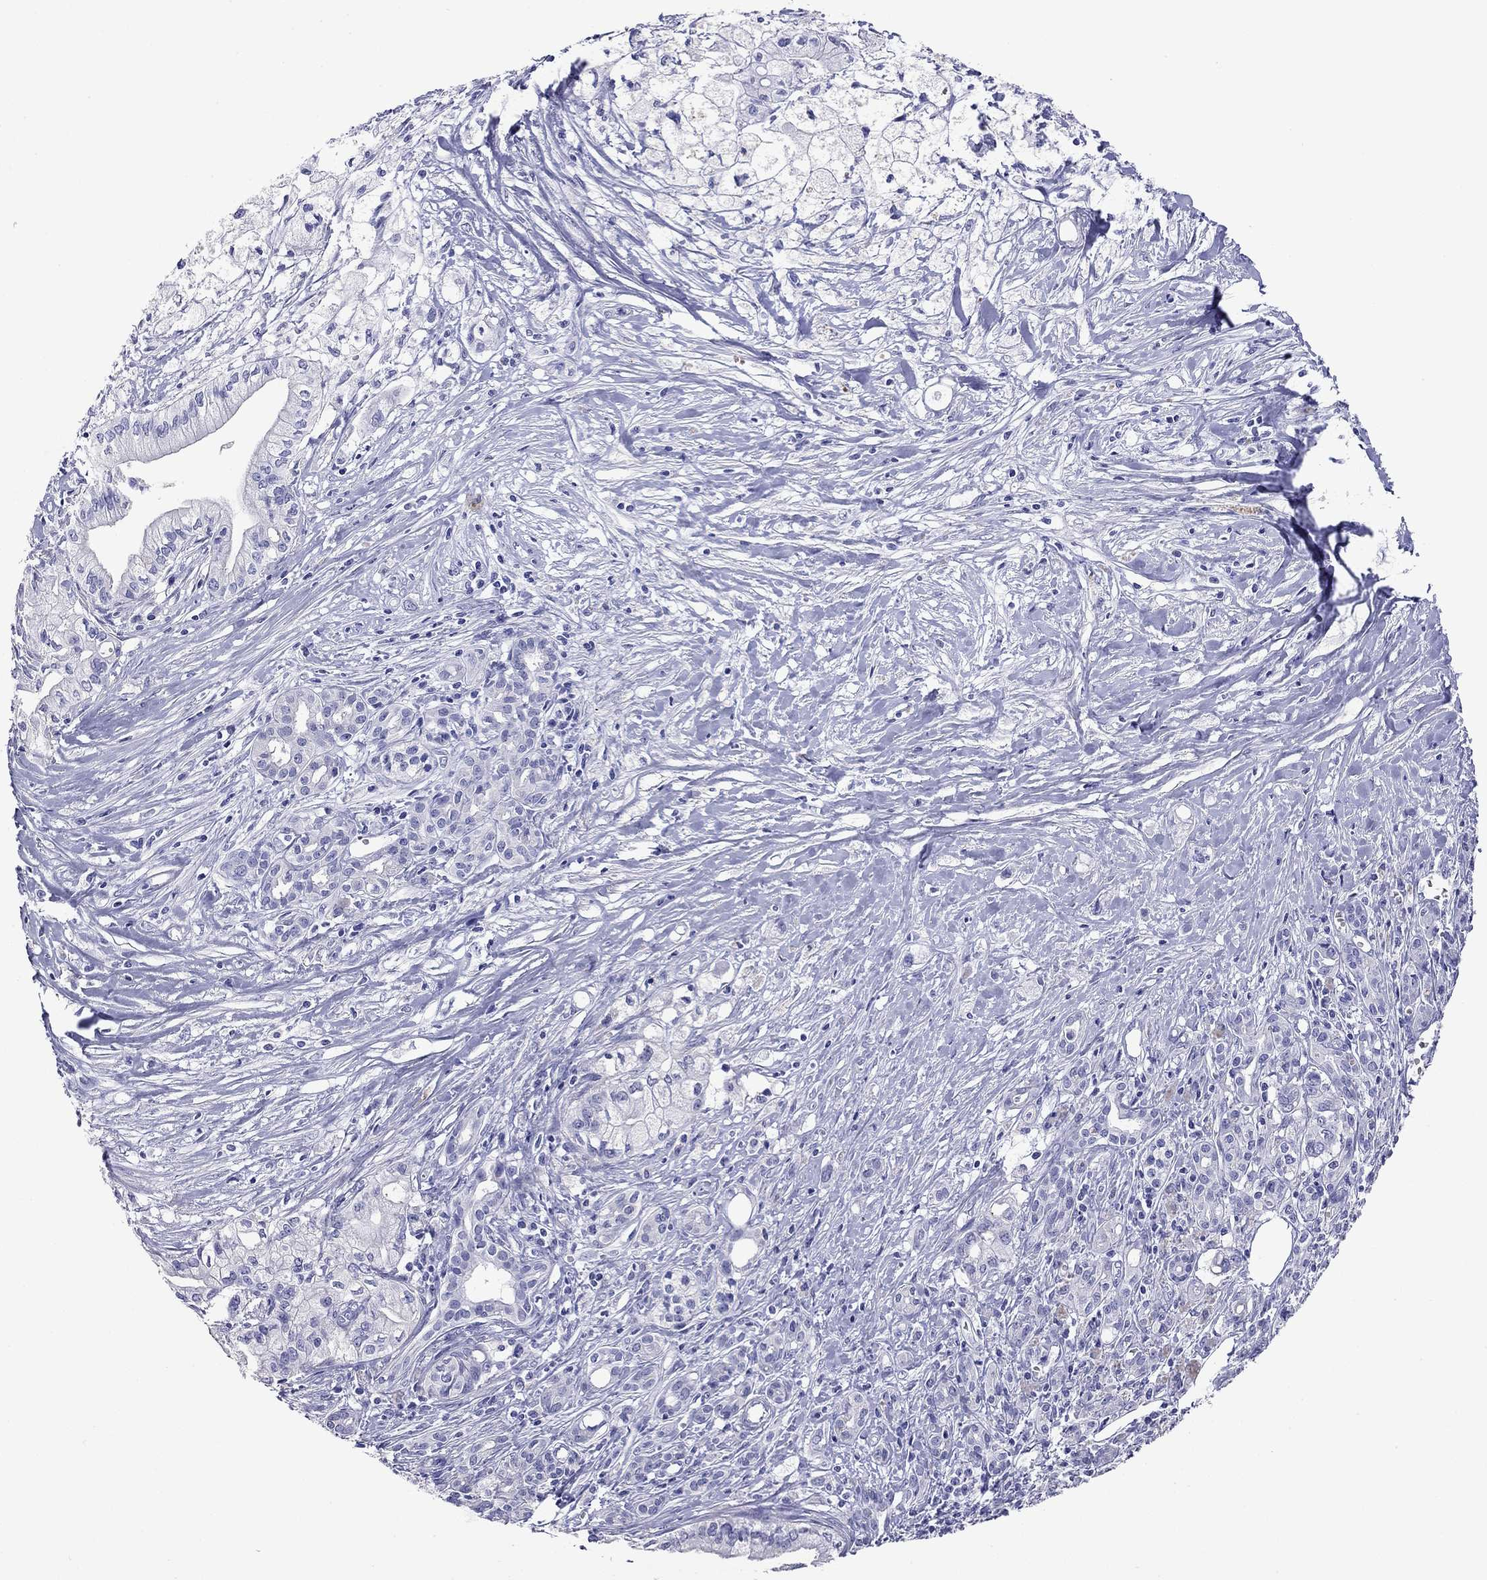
{"staining": {"intensity": "negative", "quantity": "none", "location": "none"}, "tissue": "pancreatic cancer", "cell_type": "Tumor cells", "image_type": "cancer", "snomed": [{"axis": "morphology", "description": "Adenocarcinoma, NOS"}, {"axis": "topography", "description": "Pancreas"}], "caption": "DAB immunohistochemical staining of adenocarcinoma (pancreatic) reveals no significant expression in tumor cells. (DAB immunohistochemistry visualized using brightfield microscopy, high magnification).", "gene": "KIAA2012", "patient": {"sex": "male", "age": 71}}